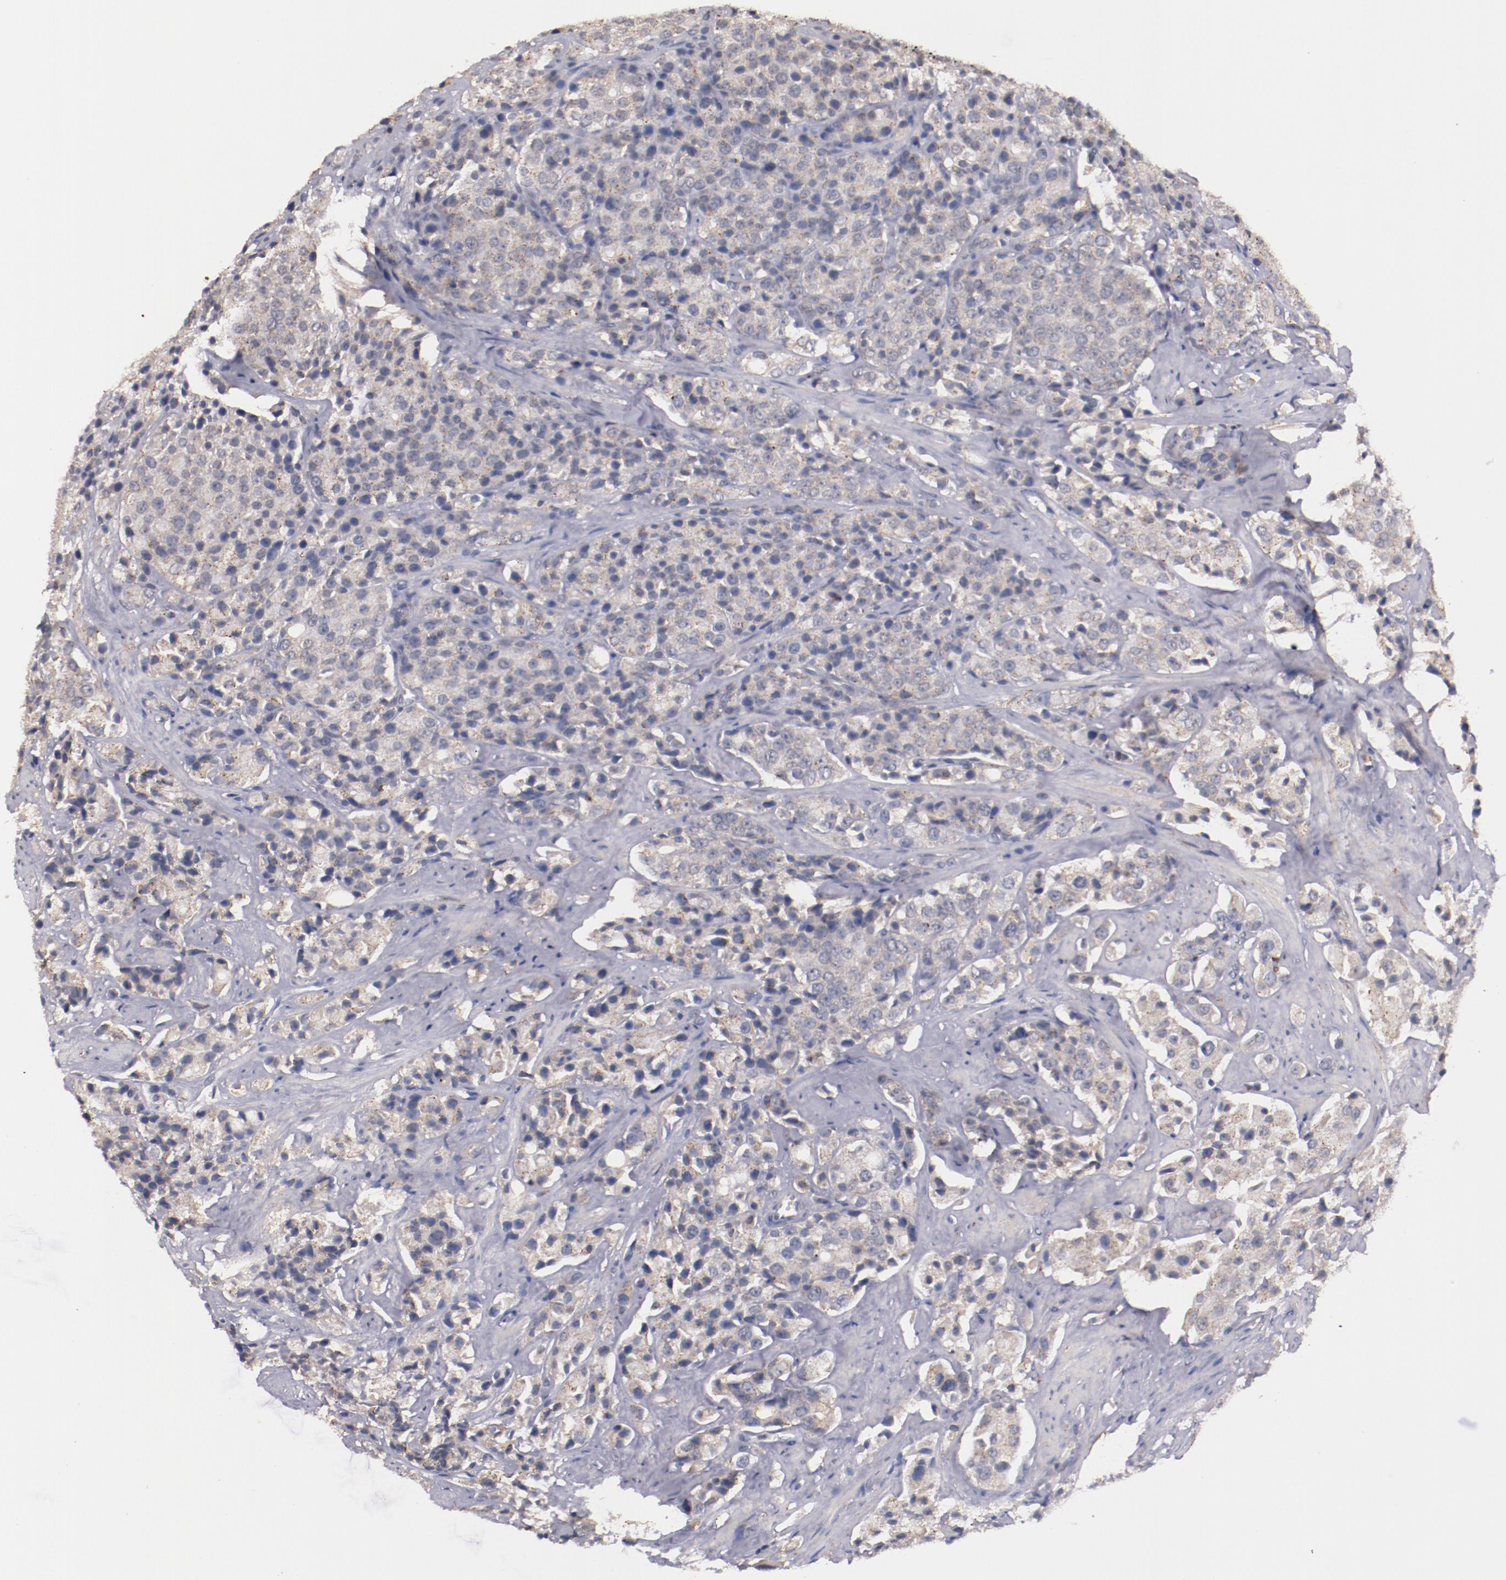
{"staining": {"intensity": "weak", "quantity": ">75%", "location": "cytoplasmic/membranous"}, "tissue": "prostate cancer", "cell_type": "Tumor cells", "image_type": "cancer", "snomed": [{"axis": "morphology", "description": "Adenocarcinoma, Medium grade"}, {"axis": "topography", "description": "Prostate"}], "caption": "This micrograph demonstrates IHC staining of human prostate cancer (medium-grade adenocarcinoma), with low weak cytoplasmic/membranous expression in approximately >75% of tumor cells.", "gene": "SYP", "patient": {"sex": "male", "age": 70}}